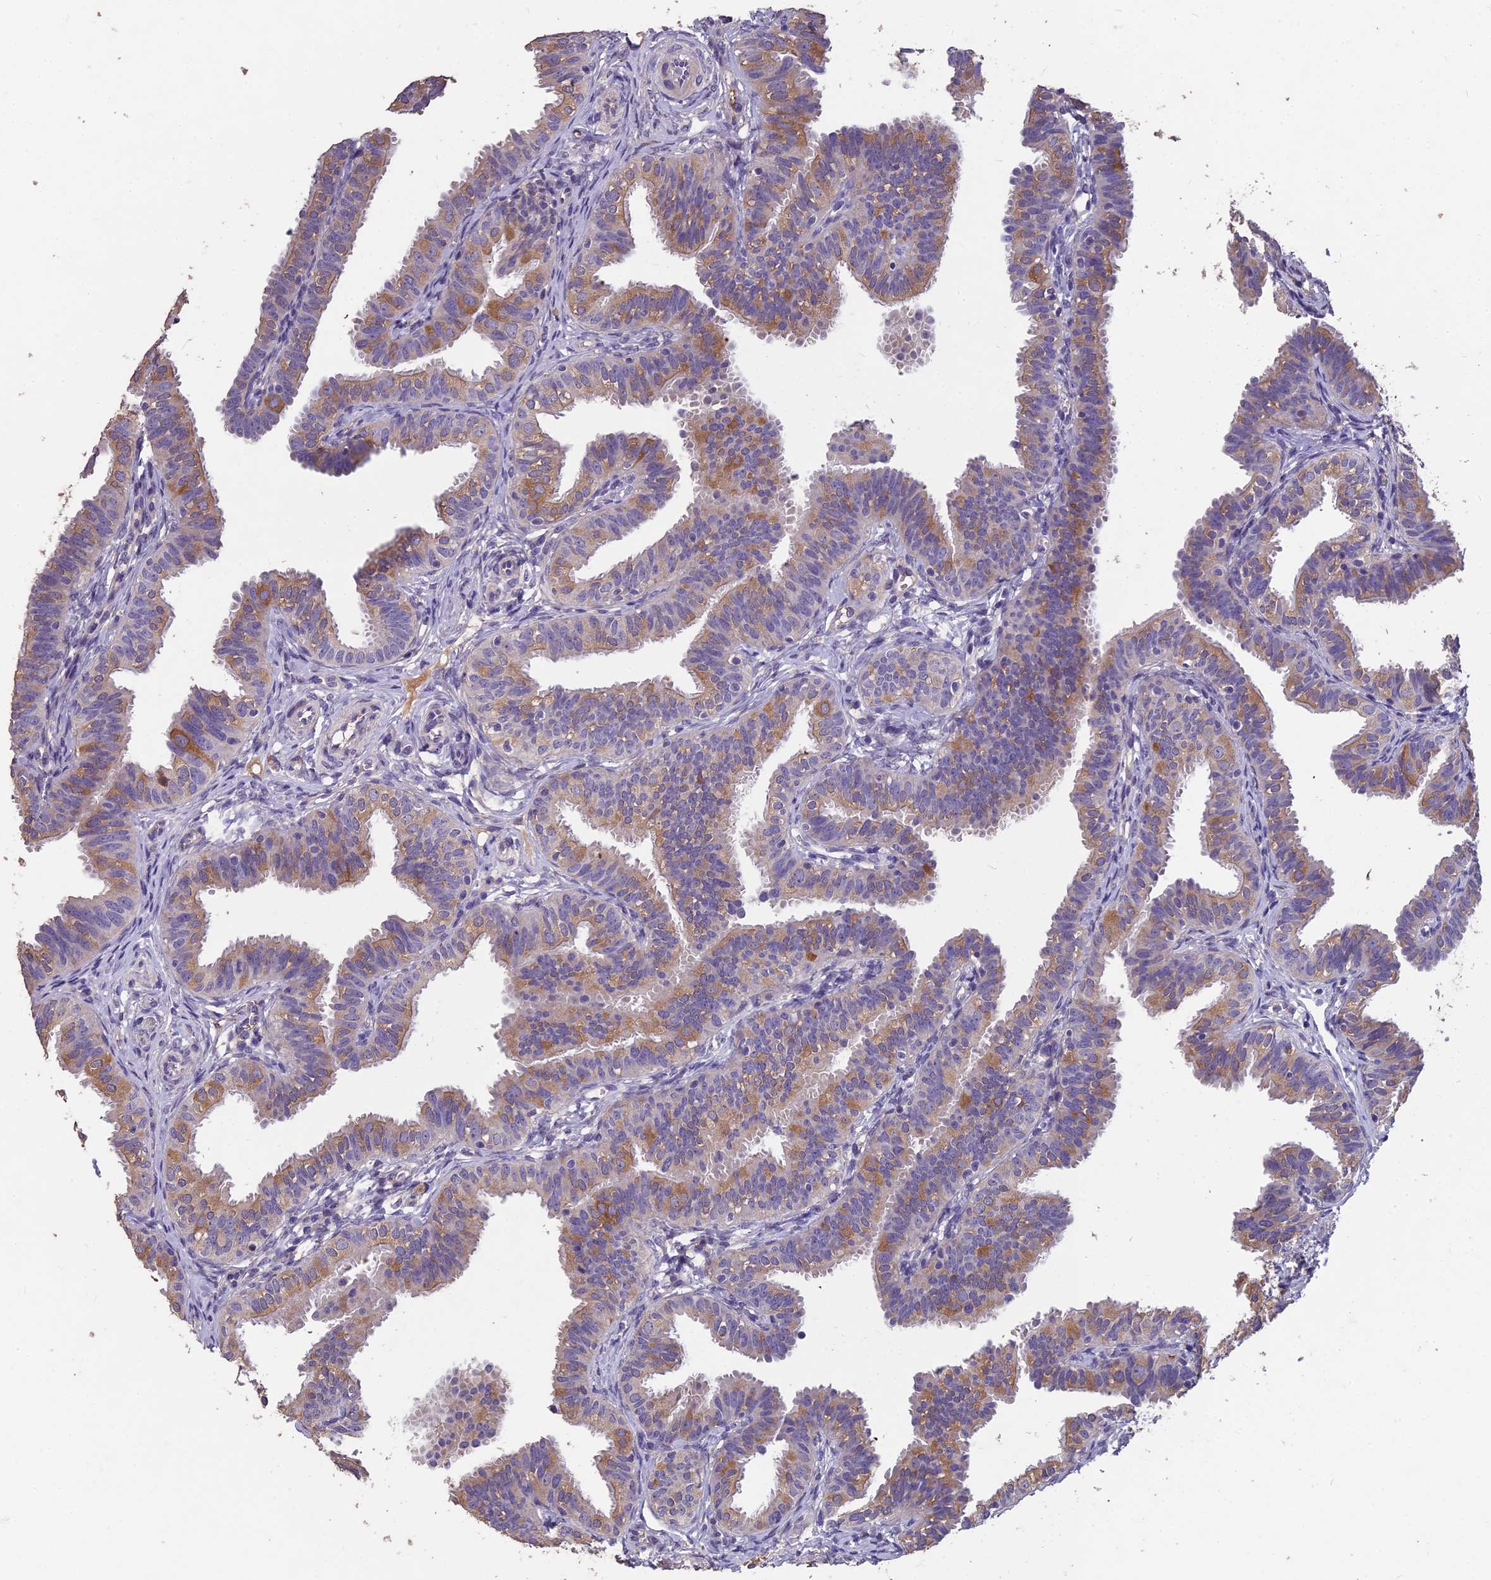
{"staining": {"intensity": "strong", "quantity": "25%-75%", "location": "cytoplasmic/membranous"}, "tissue": "fallopian tube", "cell_type": "Glandular cells", "image_type": "normal", "snomed": [{"axis": "morphology", "description": "Normal tissue, NOS"}, {"axis": "topography", "description": "Fallopian tube"}], "caption": "IHC of benign fallopian tube demonstrates high levels of strong cytoplasmic/membranous staining in about 25%-75% of glandular cells.", "gene": "CEACAM16", "patient": {"sex": "female", "age": 35}}